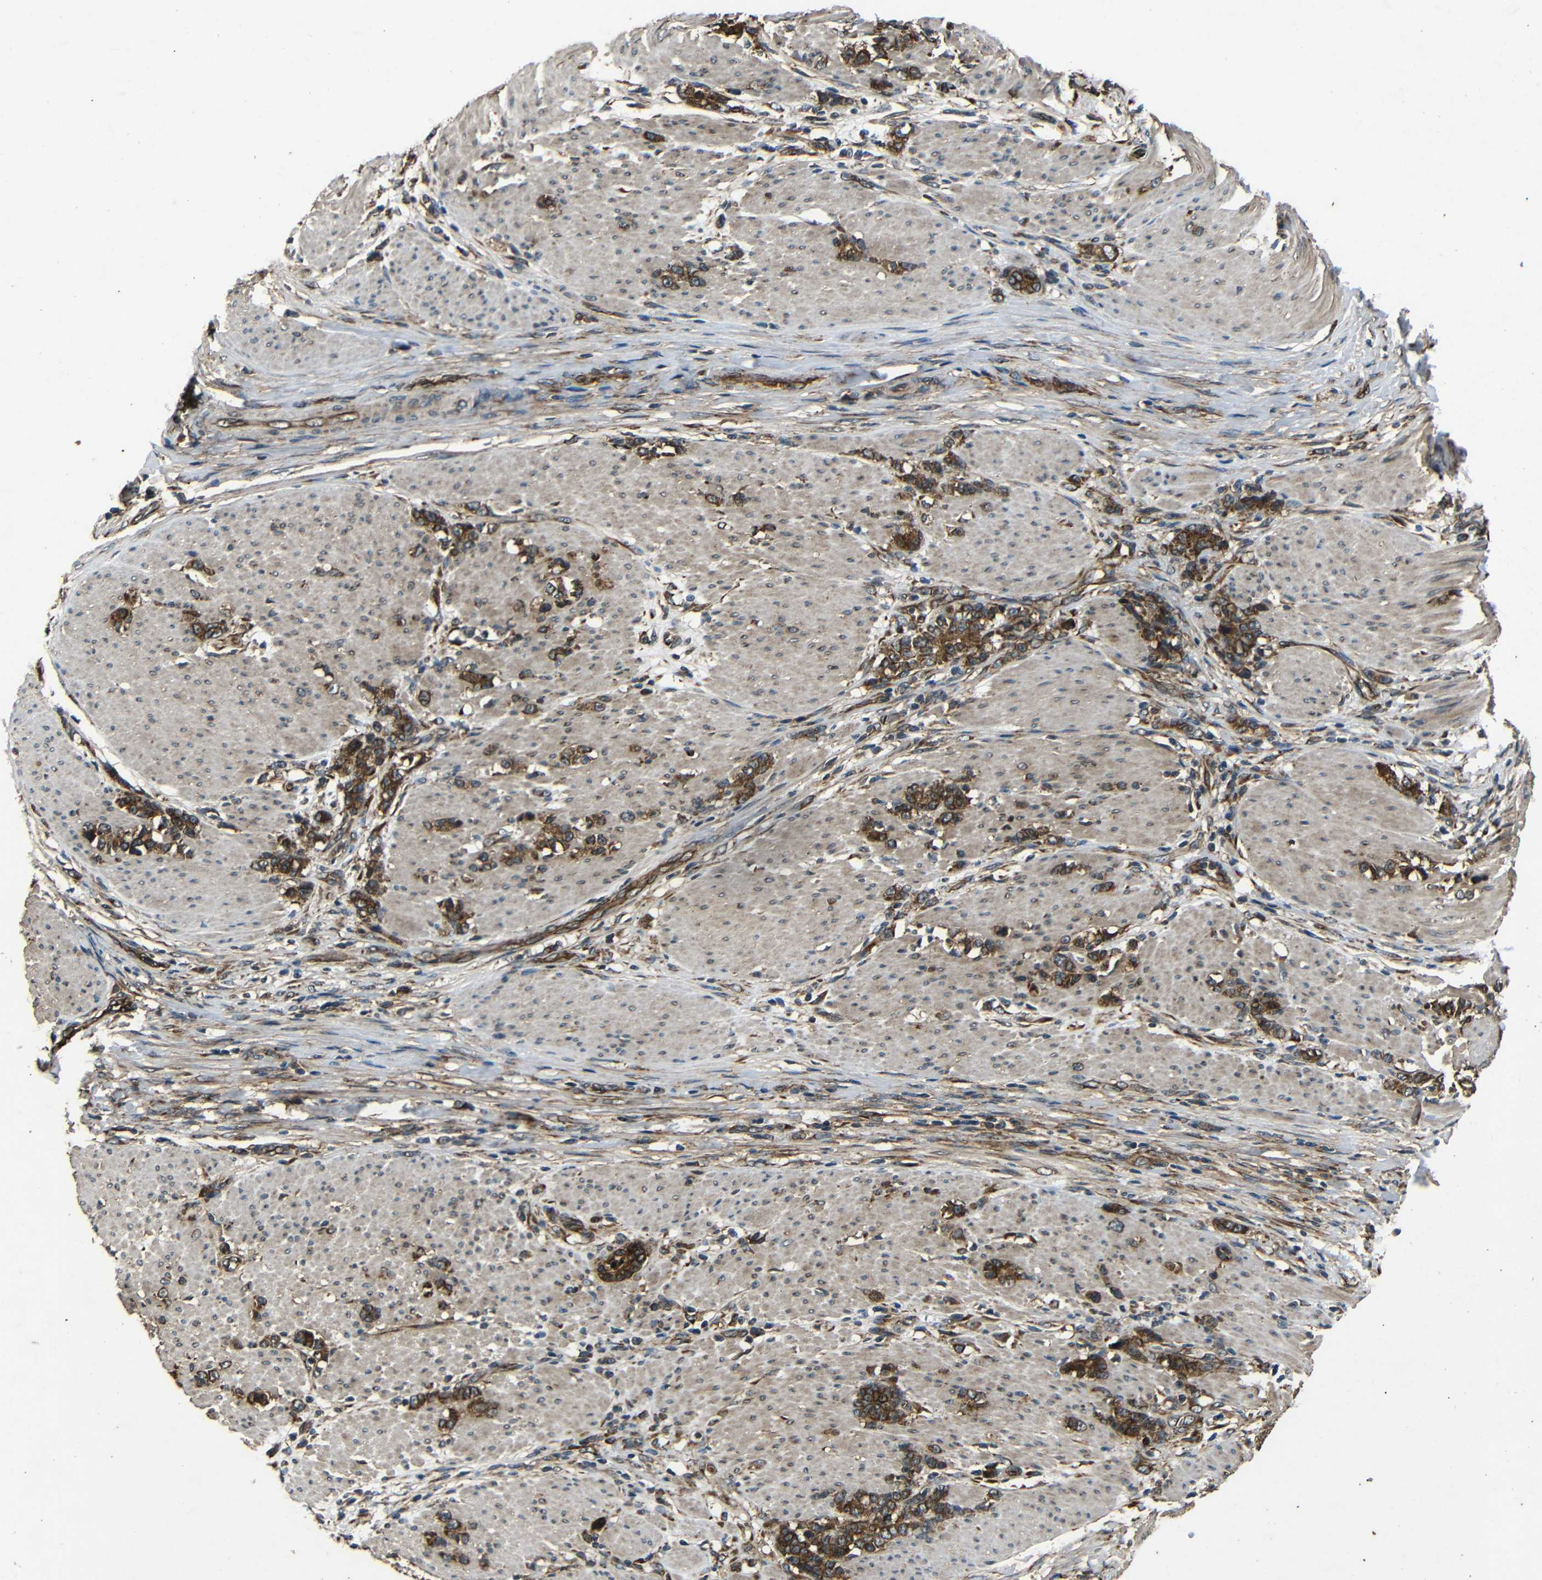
{"staining": {"intensity": "strong", "quantity": ">75%", "location": "cytoplasmic/membranous"}, "tissue": "stomach cancer", "cell_type": "Tumor cells", "image_type": "cancer", "snomed": [{"axis": "morphology", "description": "Adenocarcinoma, NOS"}, {"axis": "topography", "description": "Stomach, lower"}], "caption": "A micrograph of stomach adenocarcinoma stained for a protein exhibits strong cytoplasmic/membranous brown staining in tumor cells.", "gene": "TRPC1", "patient": {"sex": "male", "age": 88}}